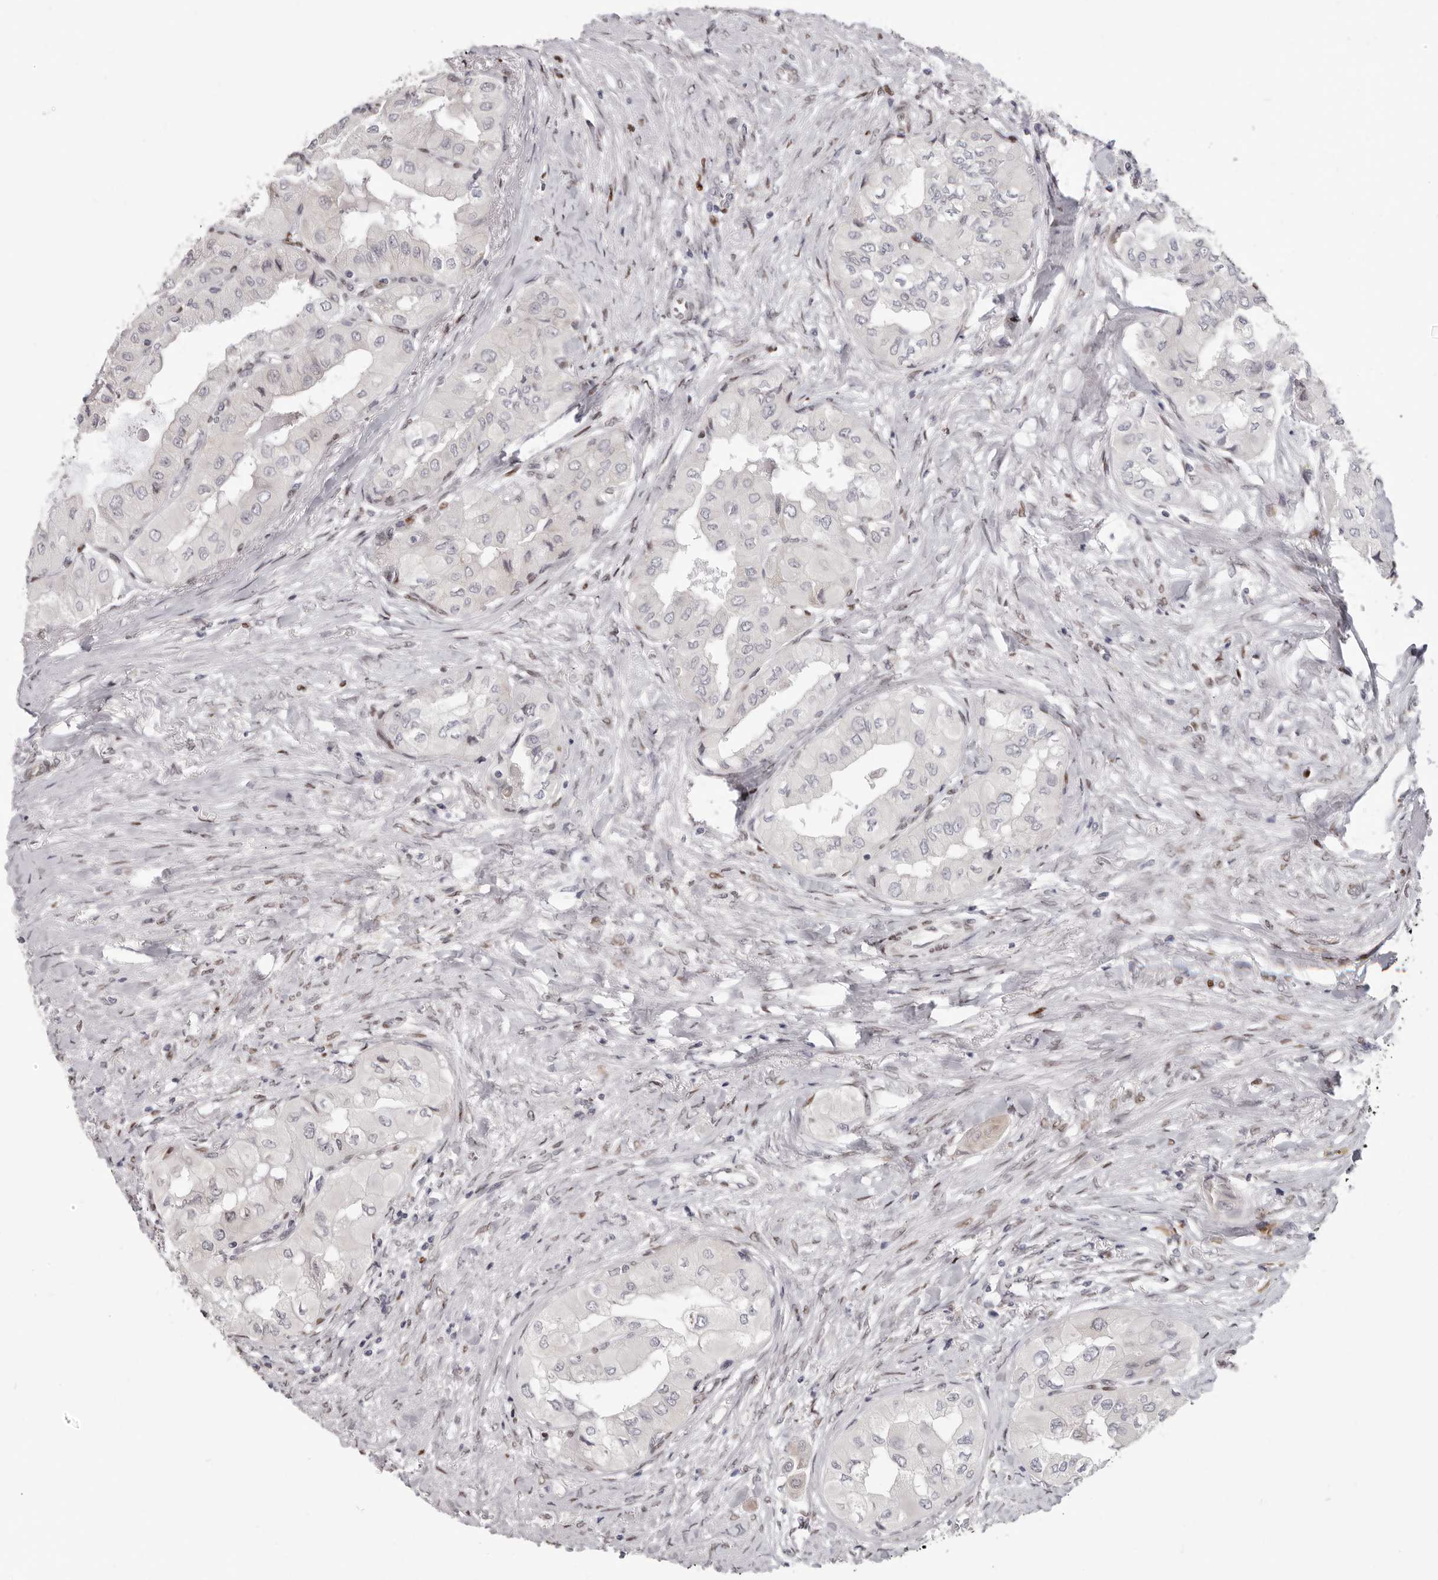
{"staining": {"intensity": "negative", "quantity": "none", "location": "none"}, "tissue": "thyroid cancer", "cell_type": "Tumor cells", "image_type": "cancer", "snomed": [{"axis": "morphology", "description": "Papillary adenocarcinoma, NOS"}, {"axis": "topography", "description": "Thyroid gland"}], "caption": "This is a image of IHC staining of thyroid cancer (papillary adenocarcinoma), which shows no positivity in tumor cells.", "gene": "SRP19", "patient": {"sex": "female", "age": 59}}